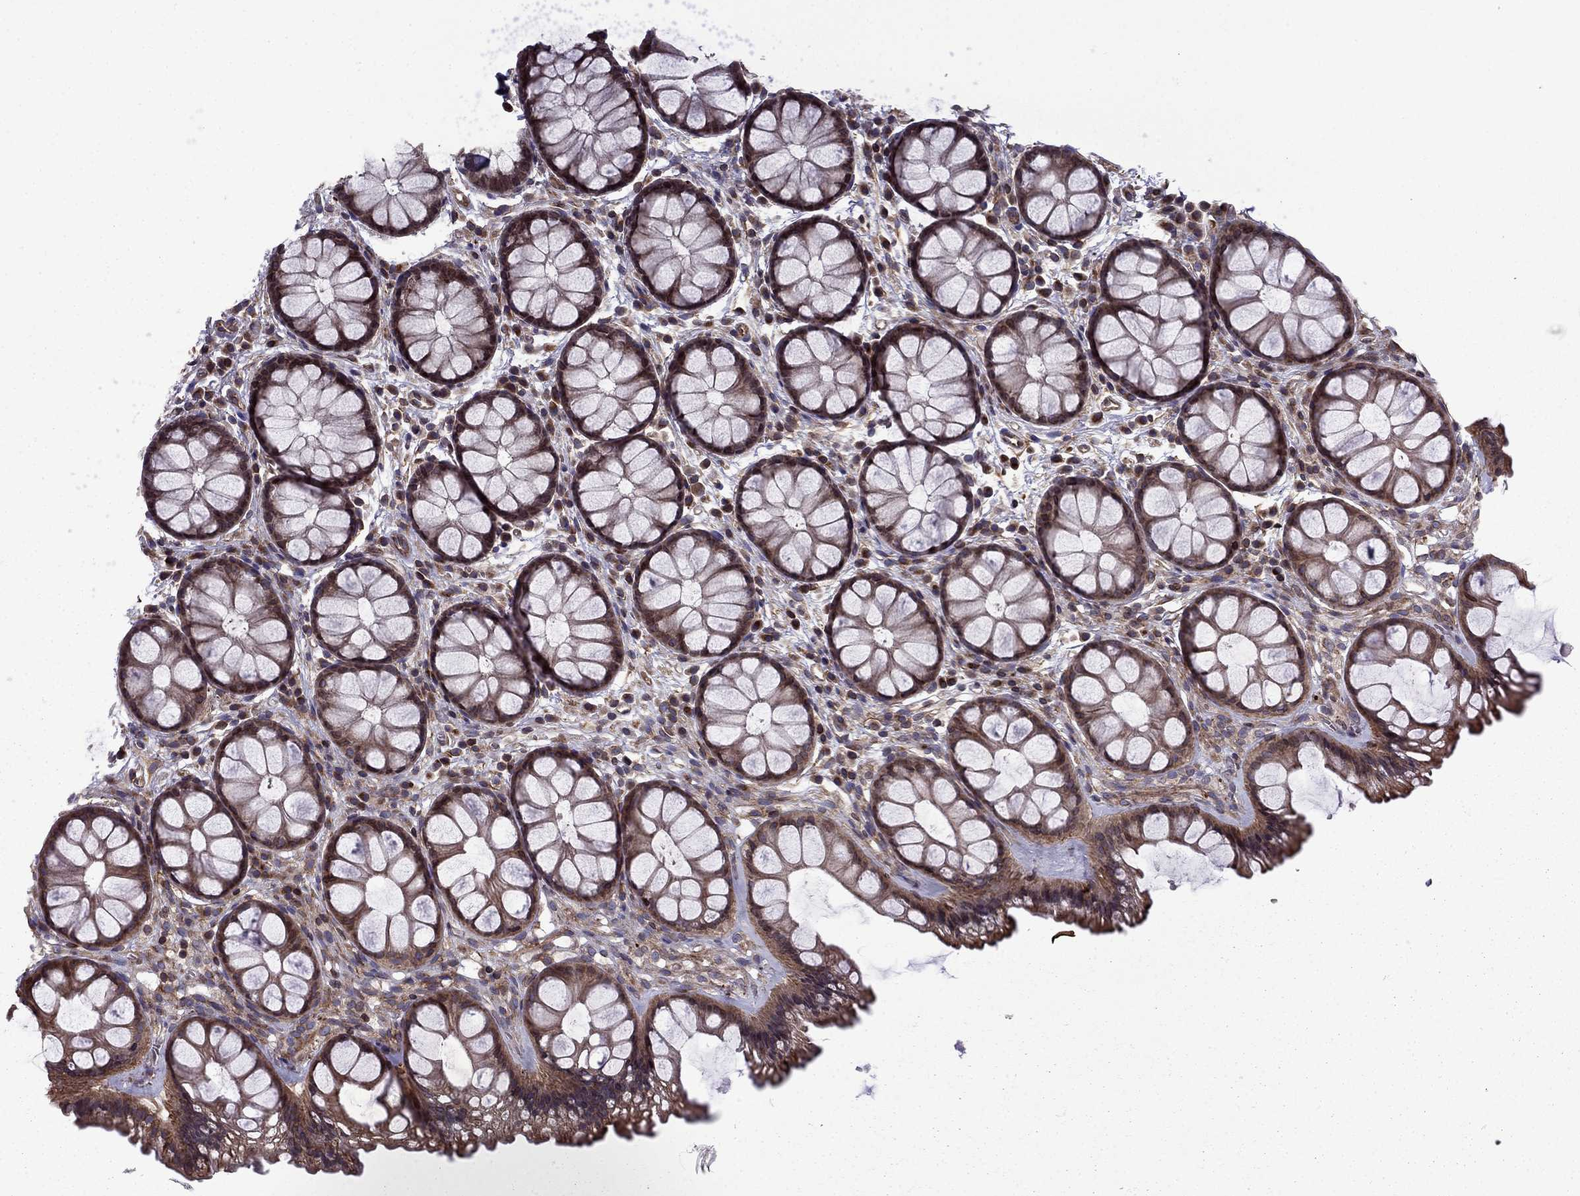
{"staining": {"intensity": "moderate", "quantity": "25%-75%", "location": "cytoplasmic/membranous"}, "tissue": "rectum", "cell_type": "Glandular cells", "image_type": "normal", "snomed": [{"axis": "morphology", "description": "Normal tissue, NOS"}, {"axis": "topography", "description": "Rectum"}], "caption": "Brown immunohistochemical staining in normal rectum demonstrates moderate cytoplasmic/membranous positivity in approximately 25%-75% of glandular cells.", "gene": "CDC42BPA", "patient": {"sex": "female", "age": 62}}